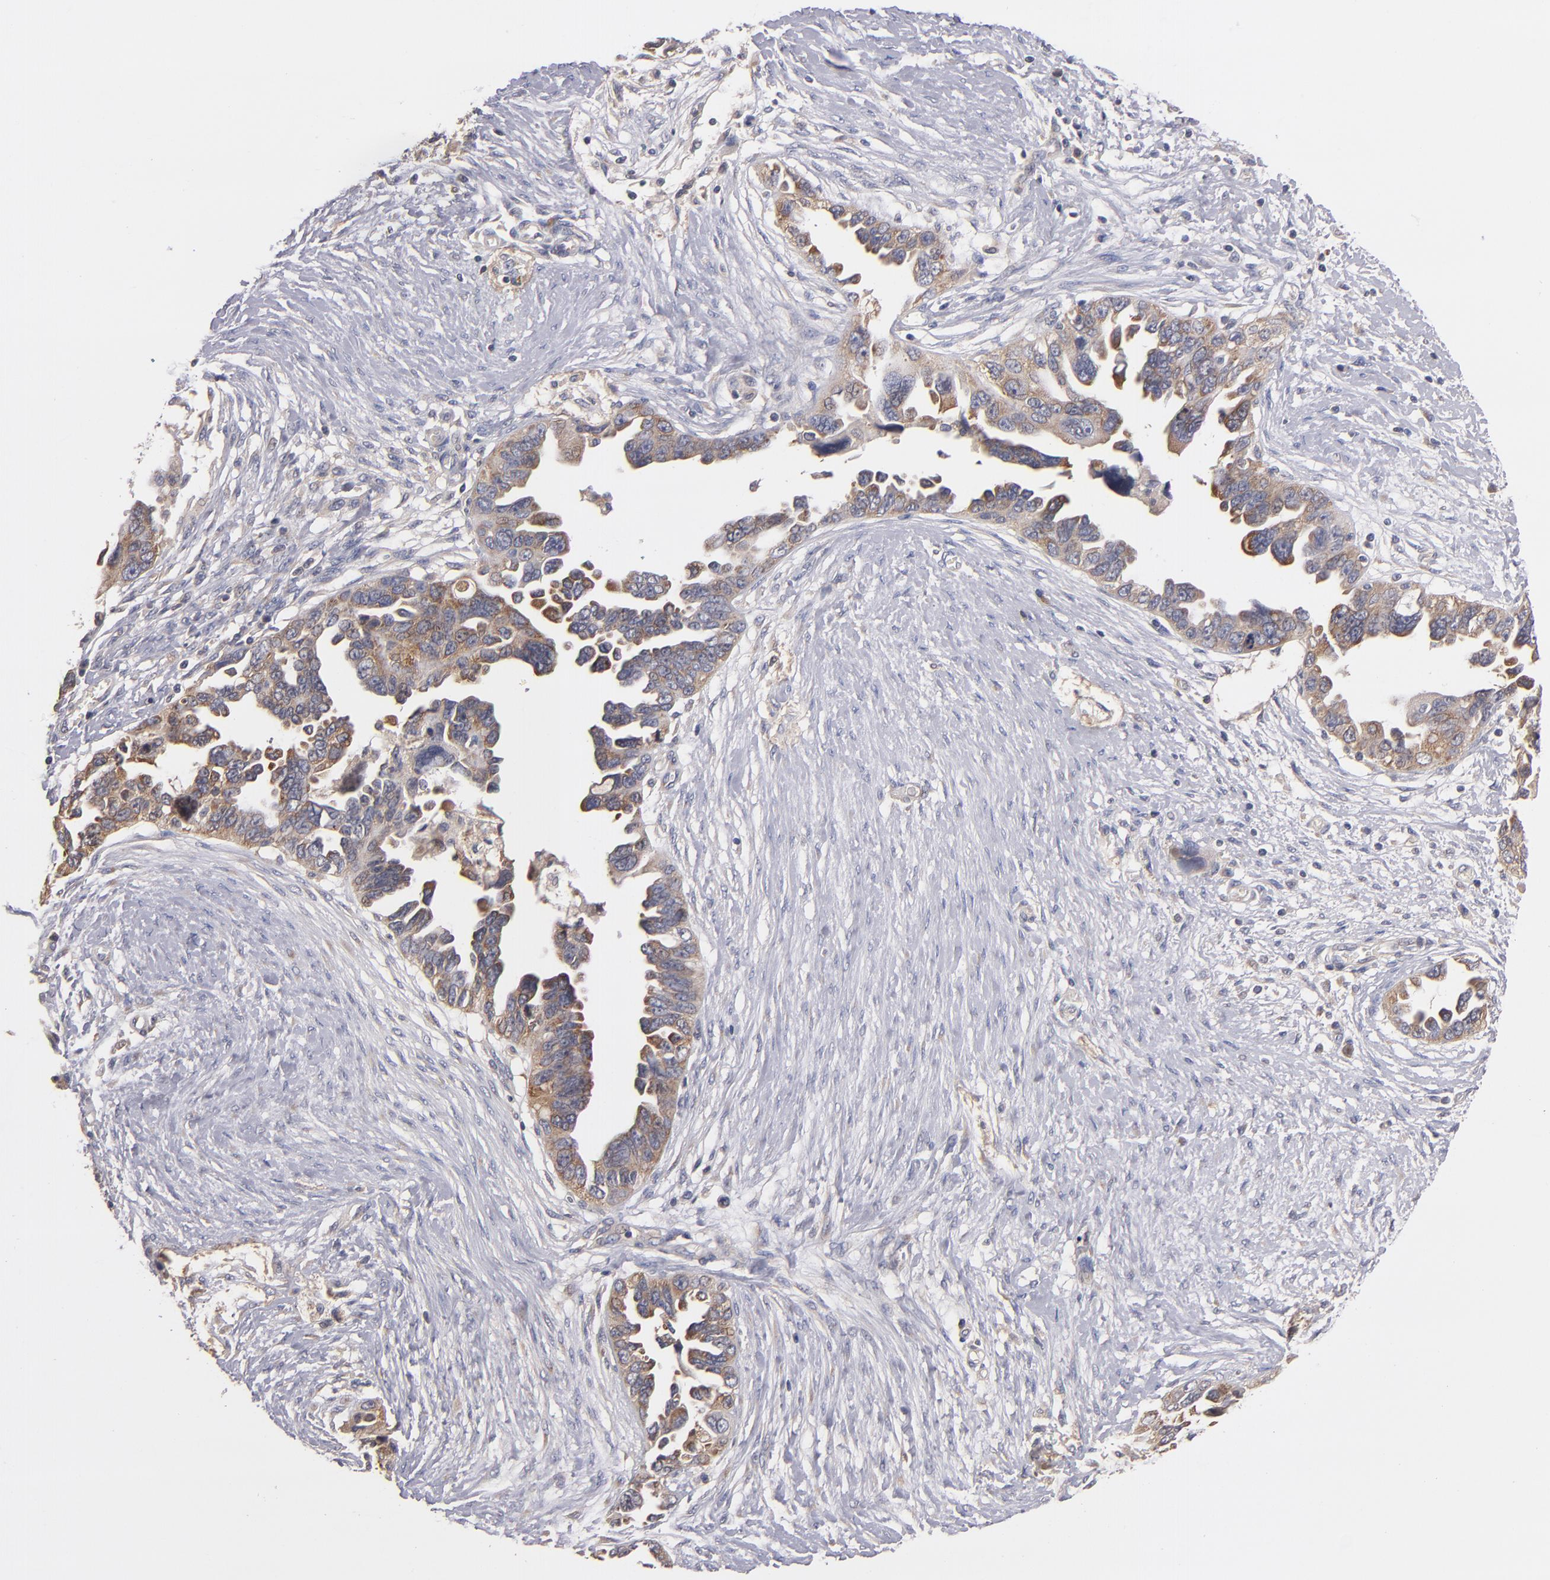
{"staining": {"intensity": "moderate", "quantity": "25%-75%", "location": "cytoplasmic/membranous"}, "tissue": "ovarian cancer", "cell_type": "Tumor cells", "image_type": "cancer", "snomed": [{"axis": "morphology", "description": "Cystadenocarcinoma, serous, NOS"}, {"axis": "topography", "description": "Ovary"}], "caption": "Immunohistochemistry (DAB) staining of ovarian cancer (serous cystadenocarcinoma) demonstrates moderate cytoplasmic/membranous protein staining in about 25%-75% of tumor cells.", "gene": "UPF3B", "patient": {"sex": "female", "age": 63}}